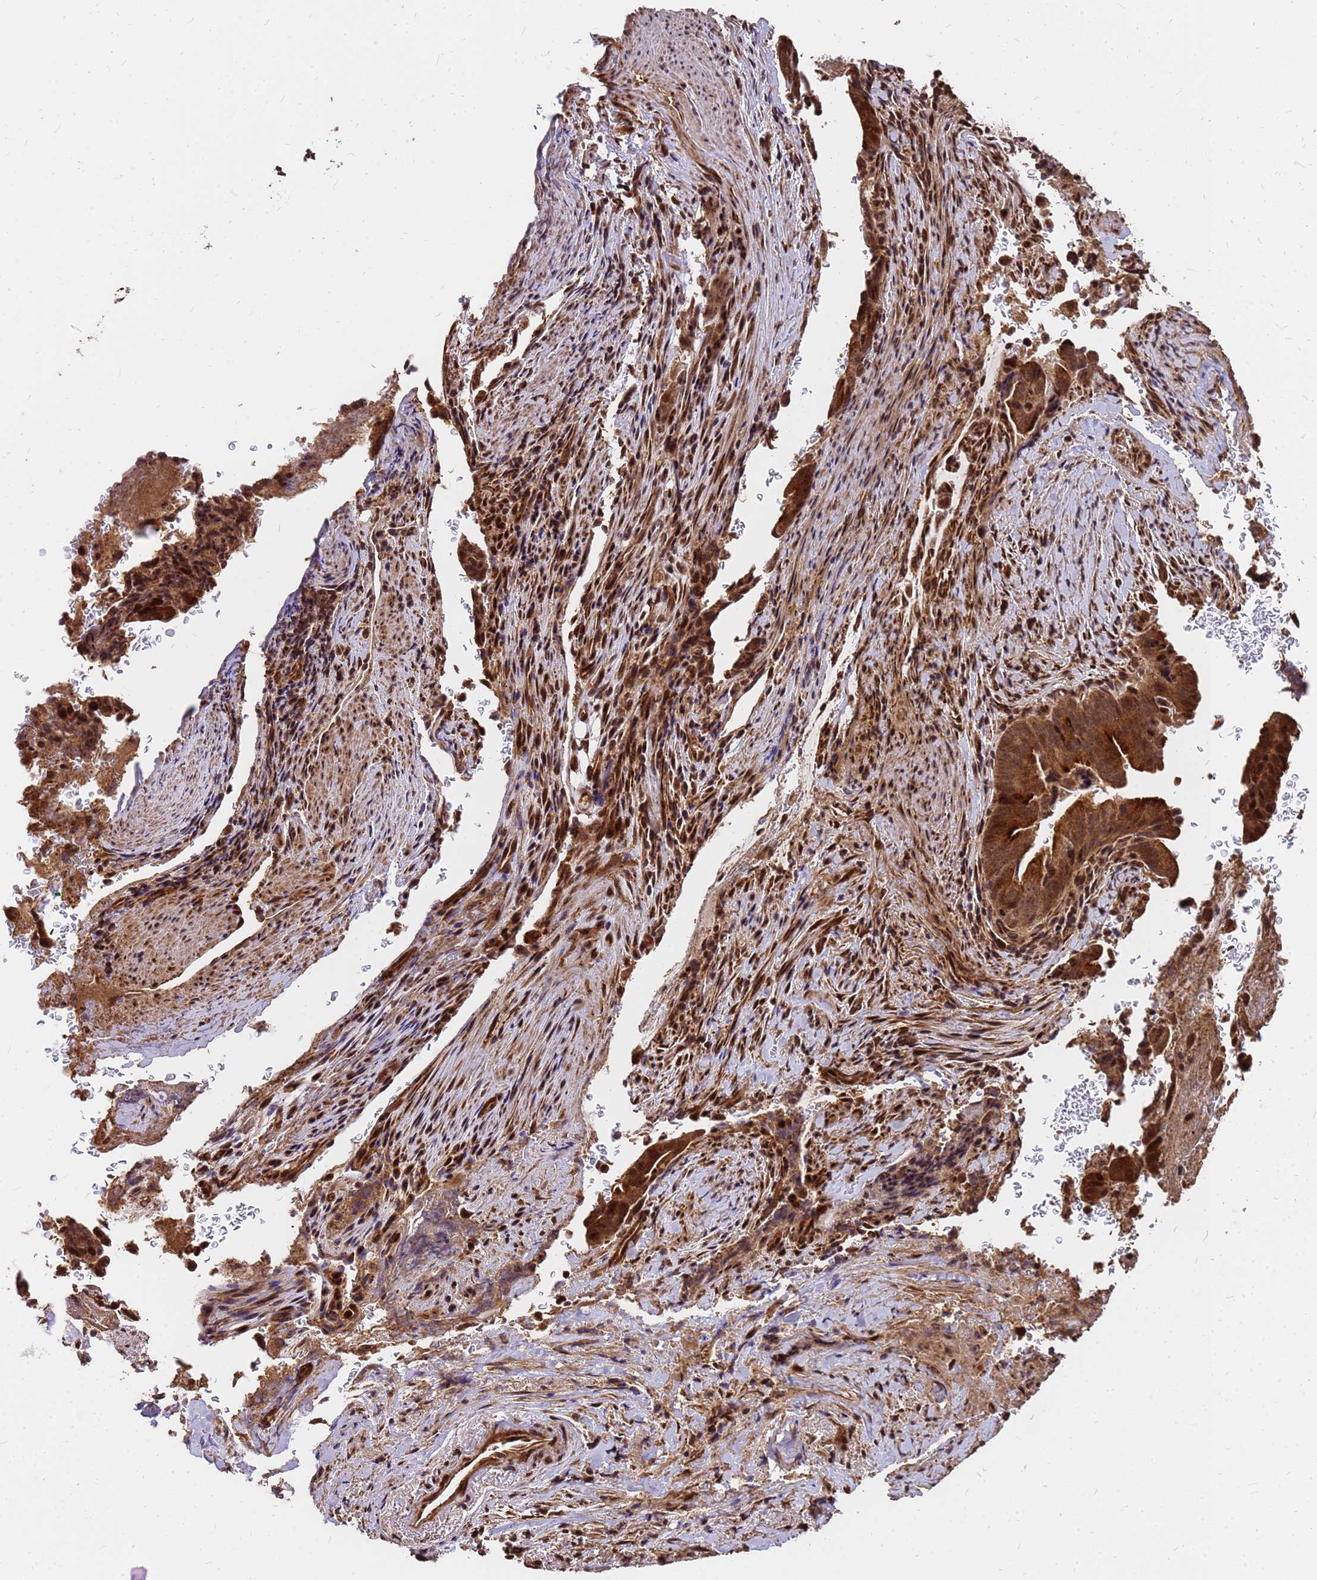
{"staining": {"intensity": "strong", "quantity": ">75%", "location": "cytoplasmic/membranous,nuclear"}, "tissue": "pancreatic cancer", "cell_type": "Tumor cells", "image_type": "cancer", "snomed": [{"axis": "morphology", "description": "Adenocarcinoma, NOS"}, {"axis": "topography", "description": "Pancreas"}], "caption": "Approximately >75% of tumor cells in human pancreatic cancer (adenocarcinoma) display strong cytoplasmic/membranous and nuclear protein expression as visualized by brown immunohistochemical staining.", "gene": "GPATCH8", "patient": {"sex": "female", "age": 63}}